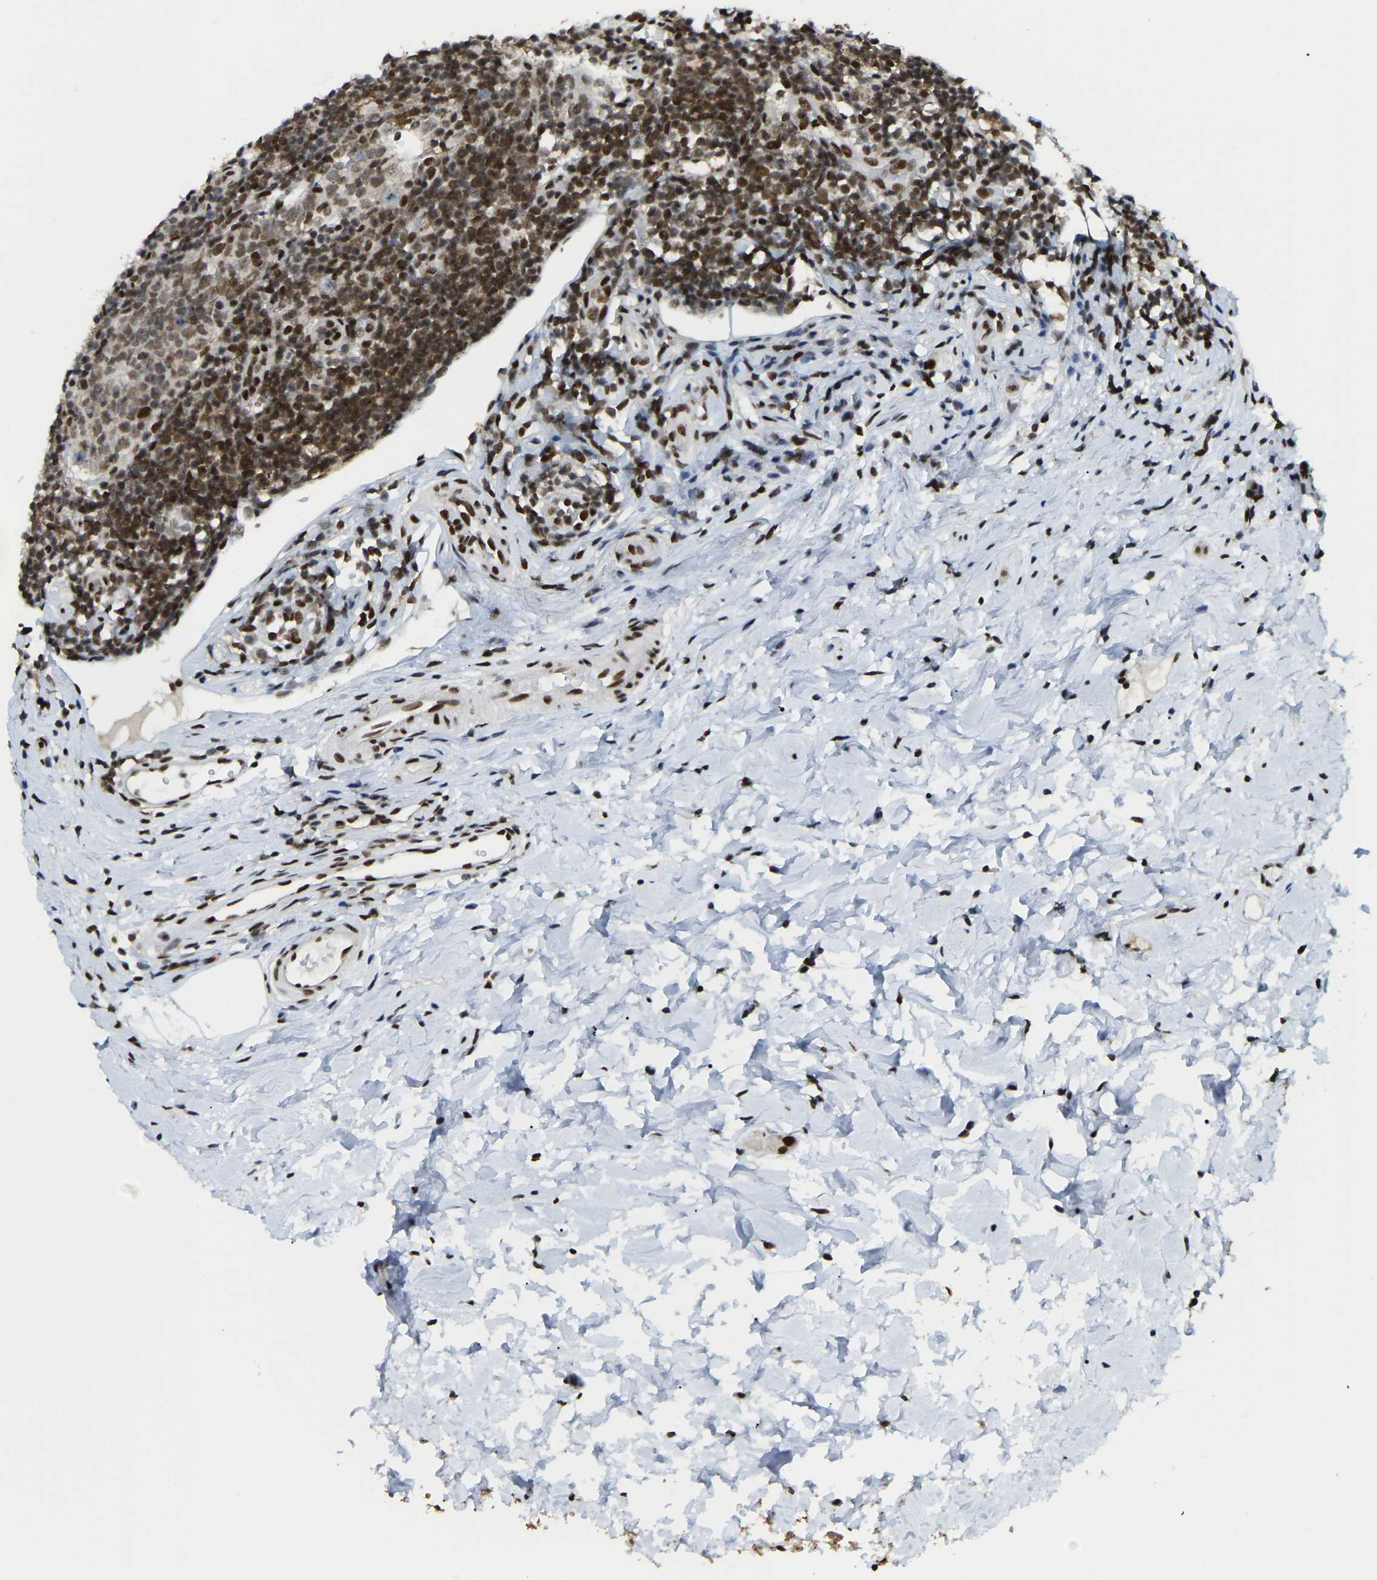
{"staining": {"intensity": "strong", "quantity": ">75%", "location": "nuclear"}, "tissue": "appendix", "cell_type": "Glandular cells", "image_type": "normal", "snomed": [{"axis": "morphology", "description": "Normal tissue, NOS"}, {"axis": "topography", "description": "Appendix"}], "caption": "Strong nuclear positivity is identified in about >75% of glandular cells in normal appendix. (DAB IHC with brightfield microscopy, high magnification).", "gene": "NUMA1", "patient": {"sex": "female", "age": 20}}